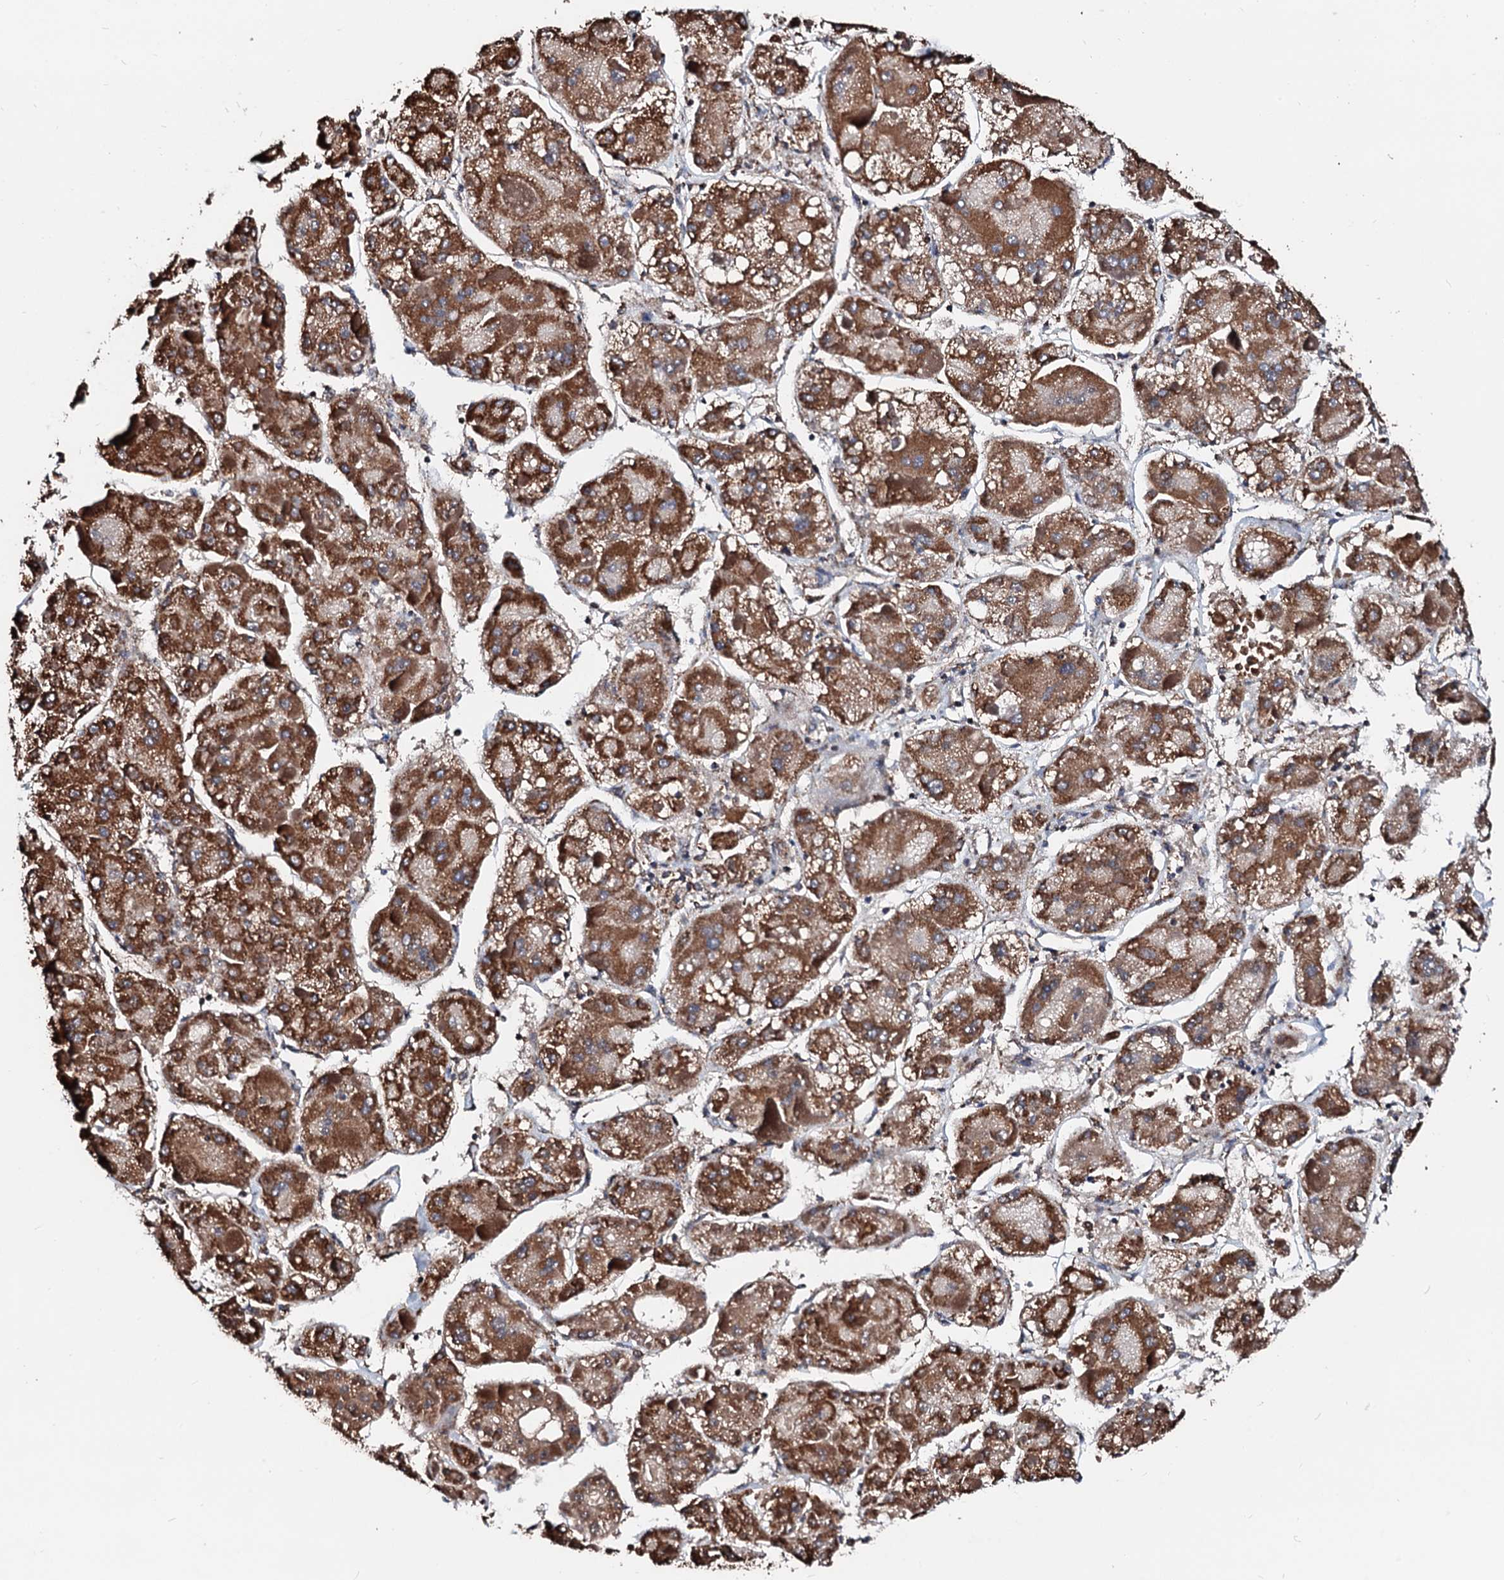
{"staining": {"intensity": "moderate", "quantity": ">75%", "location": "cytoplasmic/membranous"}, "tissue": "liver cancer", "cell_type": "Tumor cells", "image_type": "cancer", "snomed": [{"axis": "morphology", "description": "Carcinoma, Hepatocellular, NOS"}, {"axis": "topography", "description": "Liver"}], "caption": "Immunohistochemical staining of human hepatocellular carcinoma (liver) demonstrates medium levels of moderate cytoplasmic/membranous expression in approximately >75% of tumor cells.", "gene": "SECISBP2L", "patient": {"sex": "female", "age": 73}}